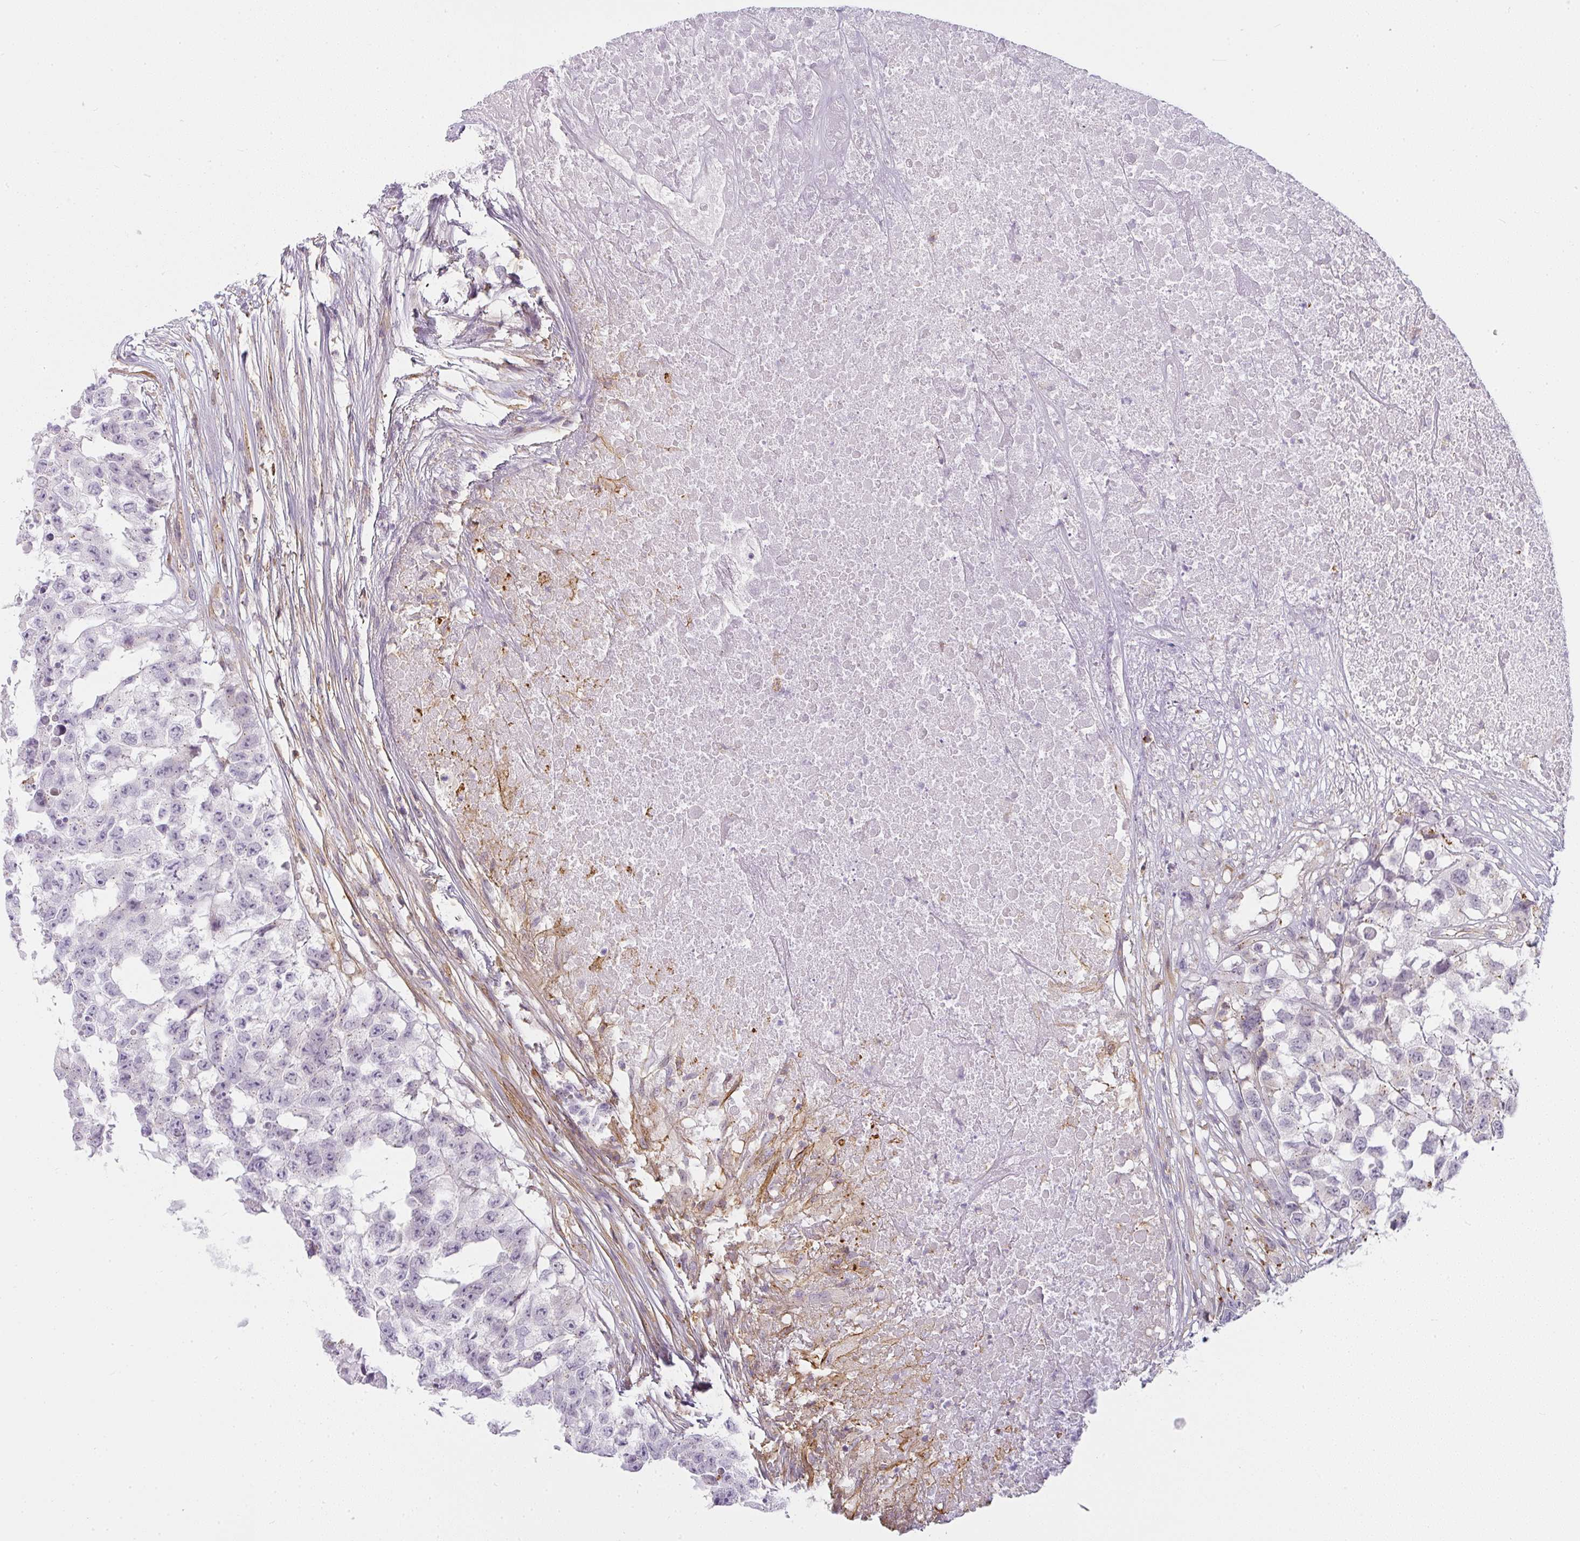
{"staining": {"intensity": "negative", "quantity": "none", "location": "none"}, "tissue": "testis cancer", "cell_type": "Tumor cells", "image_type": "cancer", "snomed": [{"axis": "morphology", "description": "Carcinoma, Embryonal, NOS"}, {"axis": "topography", "description": "Testis"}], "caption": "Testis cancer was stained to show a protein in brown. There is no significant staining in tumor cells.", "gene": "SULF1", "patient": {"sex": "male", "age": 83}}